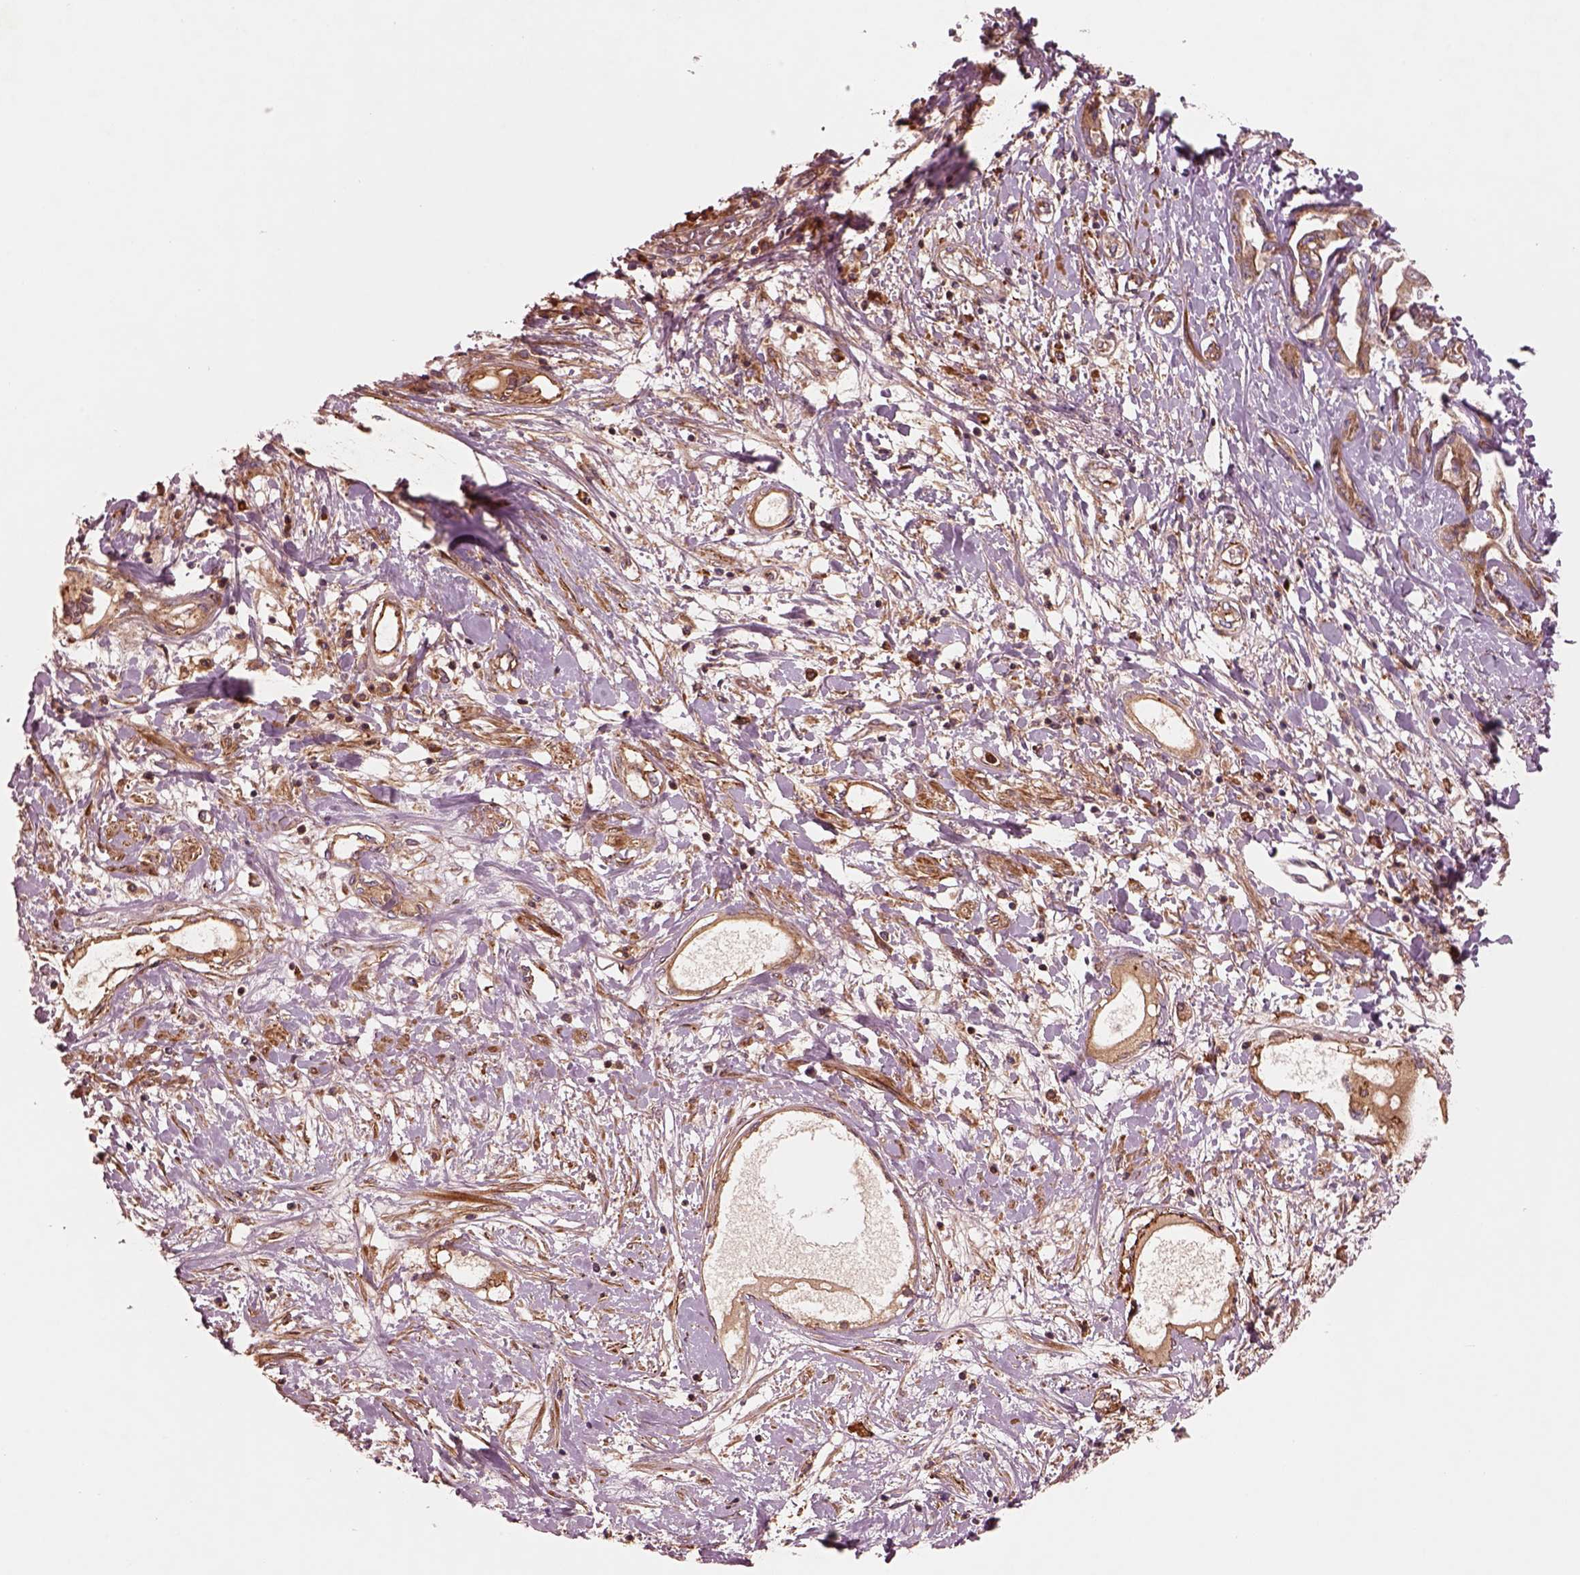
{"staining": {"intensity": "moderate", "quantity": "25%-75%", "location": "cytoplasmic/membranous"}, "tissue": "liver cancer", "cell_type": "Tumor cells", "image_type": "cancer", "snomed": [{"axis": "morphology", "description": "Cholangiocarcinoma"}, {"axis": "topography", "description": "Liver"}], "caption": "Human liver cancer stained with a brown dye displays moderate cytoplasmic/membranous positive positivity in about 25%-75% of tumor cells.", "gene": "ASCC2", "patient": {"sex": "male", "age": 59}}